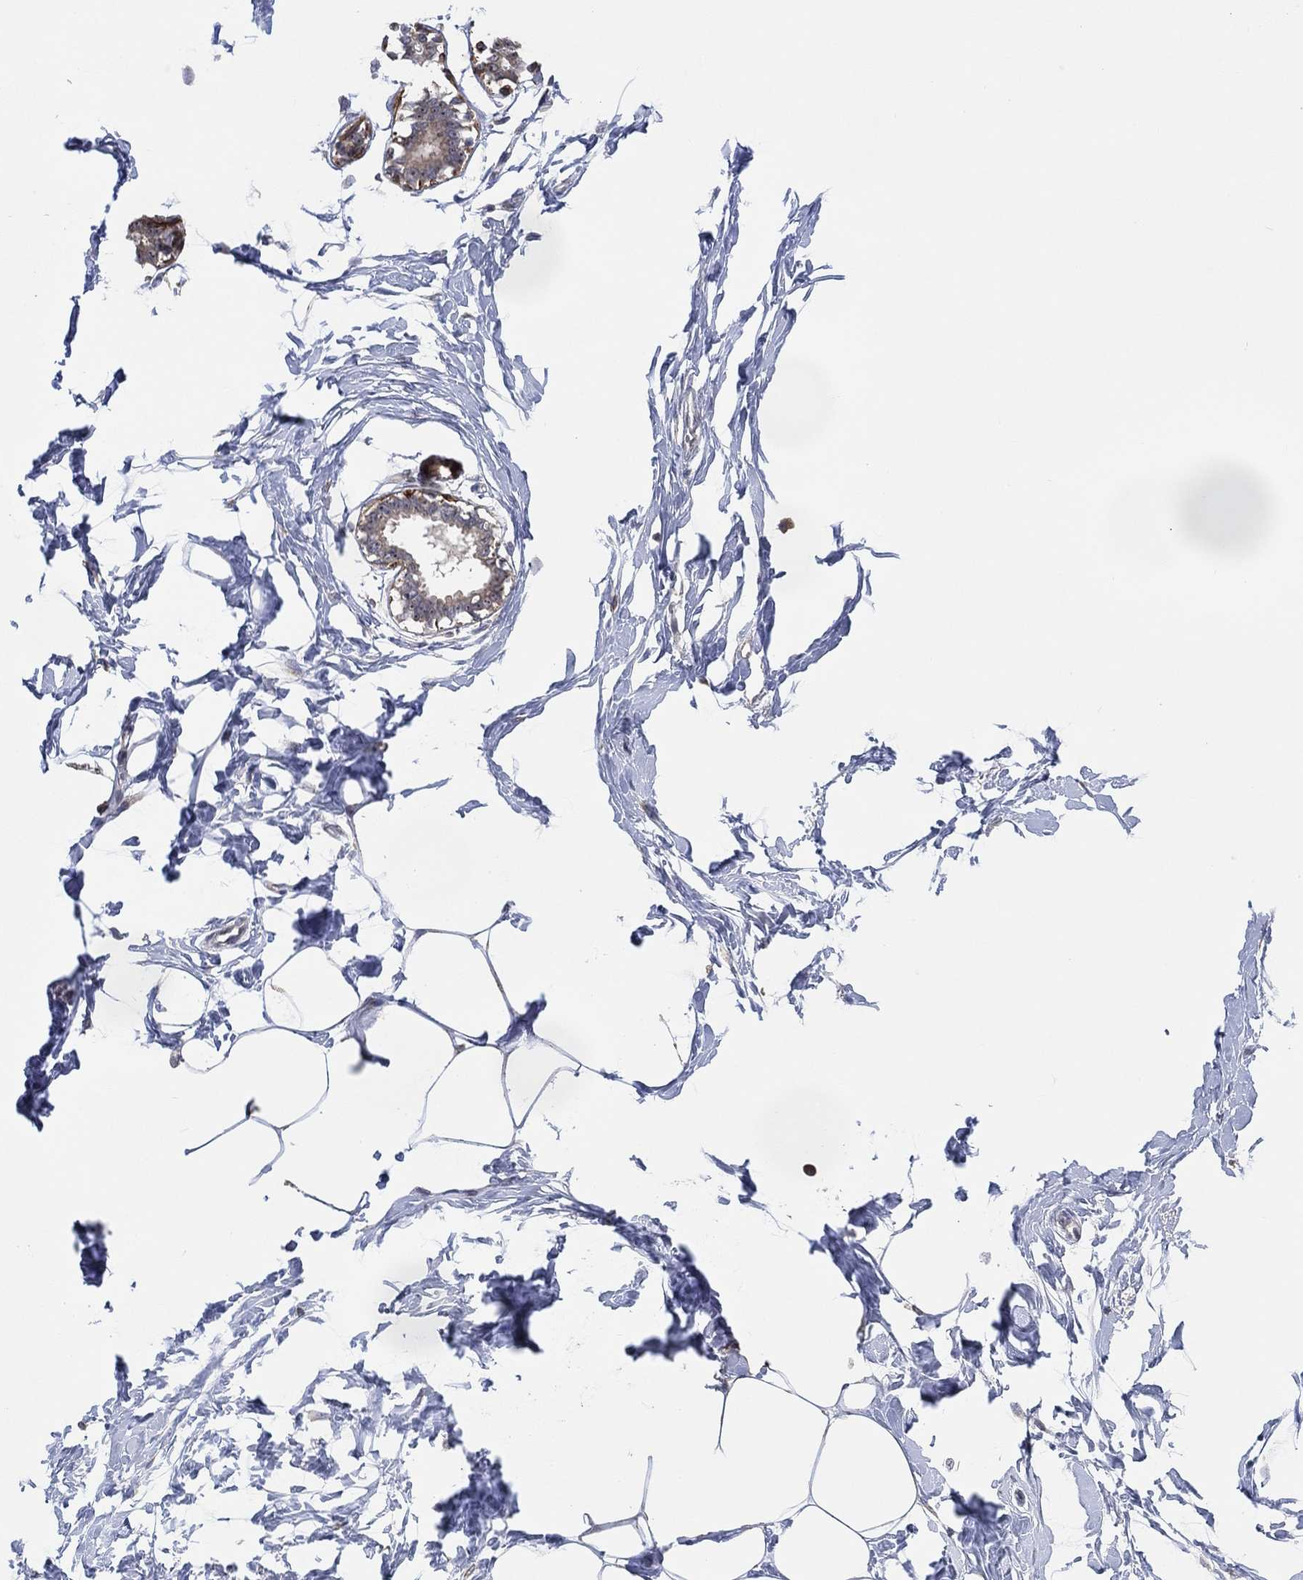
{"staining": {"intensity": "negative", "quantity": "none", "location": "none"}, "tissue": "breast", "cell_type": "Adipocytes", "image_type": "normal", "snomed": [{"axis": "morphology", "description": "Normal tissue, NOS"}, {"axis": "morphology", "description": "Lobular carcinoma, in situ"}, {"axis": "topography", "description": "Breast"}], "caption": "DAB immunohistochemical staining of normal human breast shows no significant expression in adipocytes.", "gene": "FAM104A", "patient": {"sex": "female", "age": 35}}